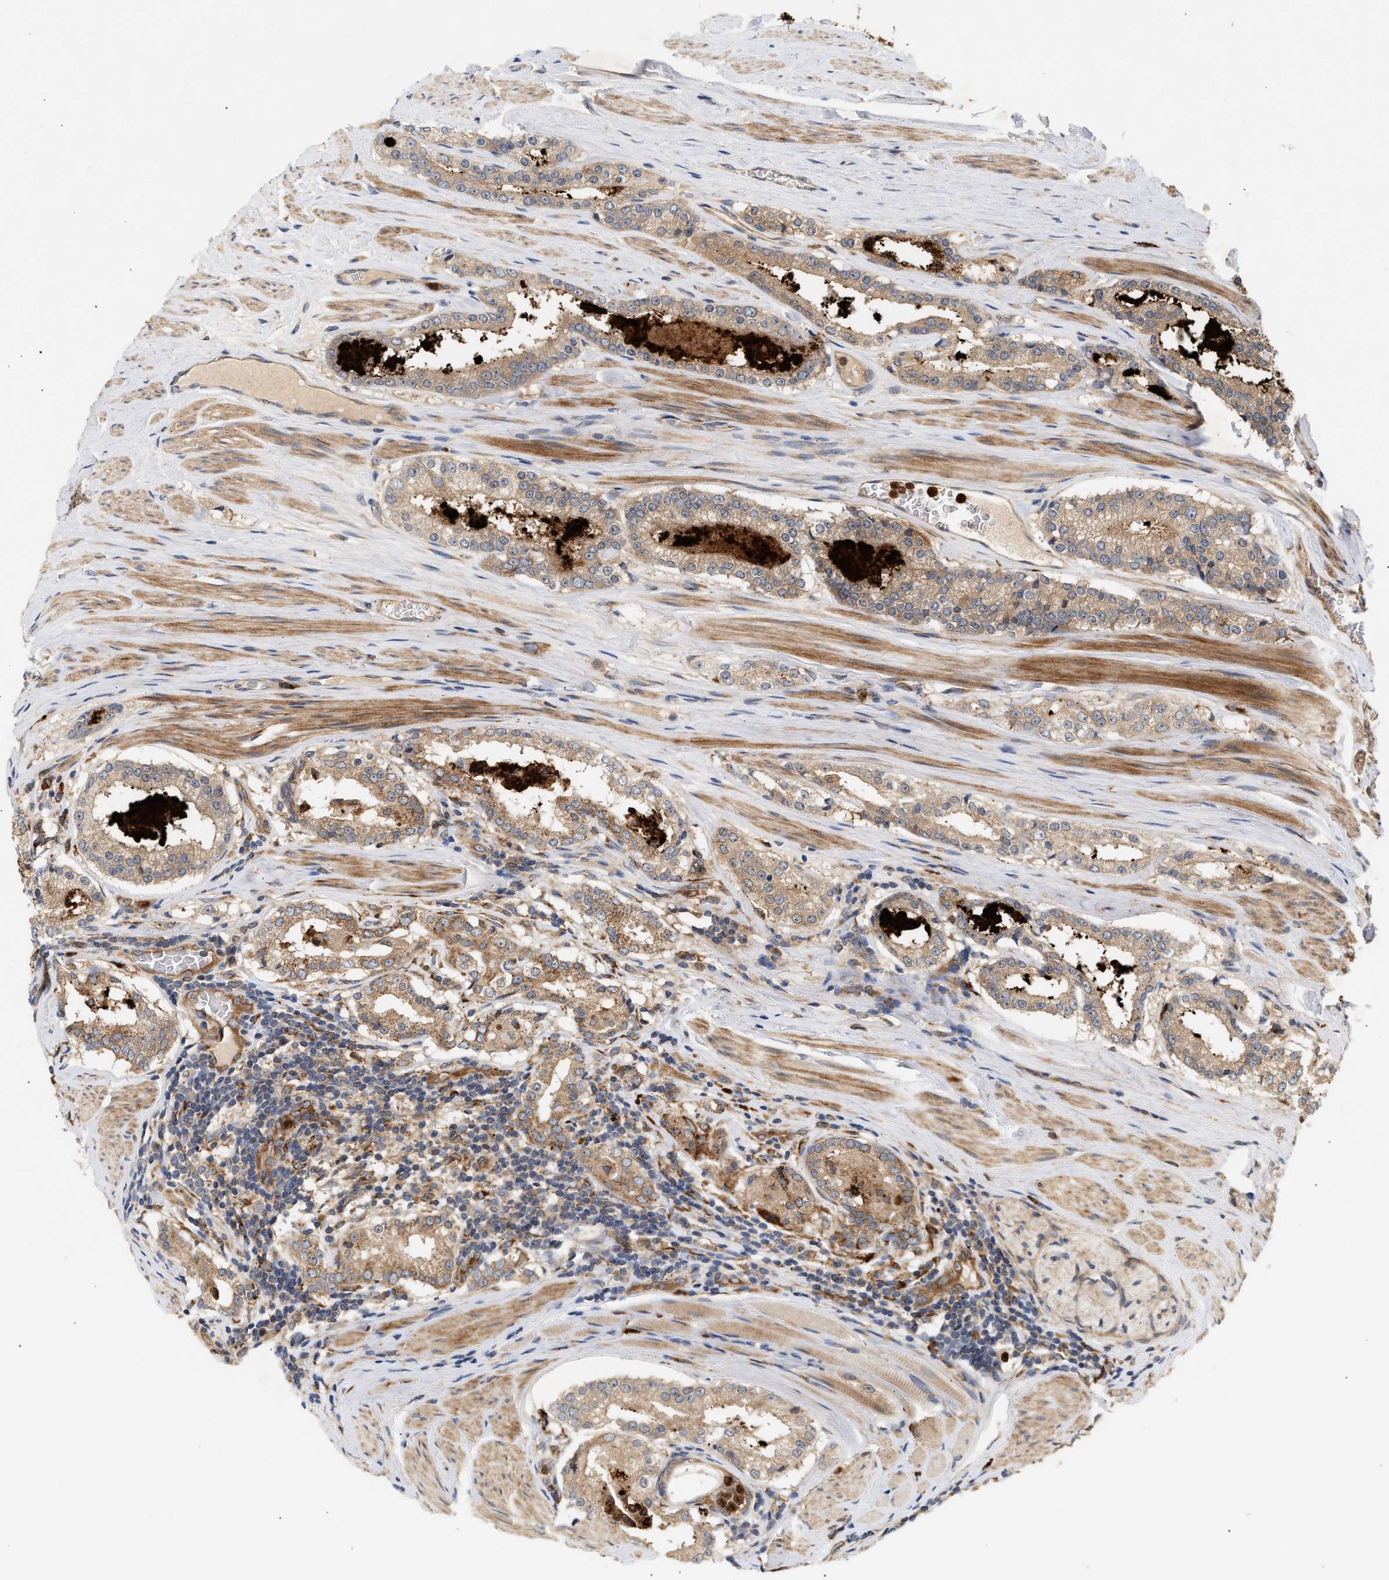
{"staining": {"intensity": "moderate", "quantity": ">75%", "location": "cytoplasmic/membranous"}, "tissue": "prostate cancer", "cell_type": "Tumor cells", "image_type": "cancer", "snomed": [{"axis": "morphology", "description": "Adenocarcinoma, Low grade"}, {"axis": "topography", "description": "Prostate"}], "caption": "Protein expression analysis of human prostate cancer (low-grade adenocarcinoma) reveals moderate cytoplasmic/membranous expression in approximately >75% of tumor cells. (Brightfield microscopy of DAB IHC at high magnification).", "gene": "PLCD1", "patient": {"sex": "male", "age": 63}}